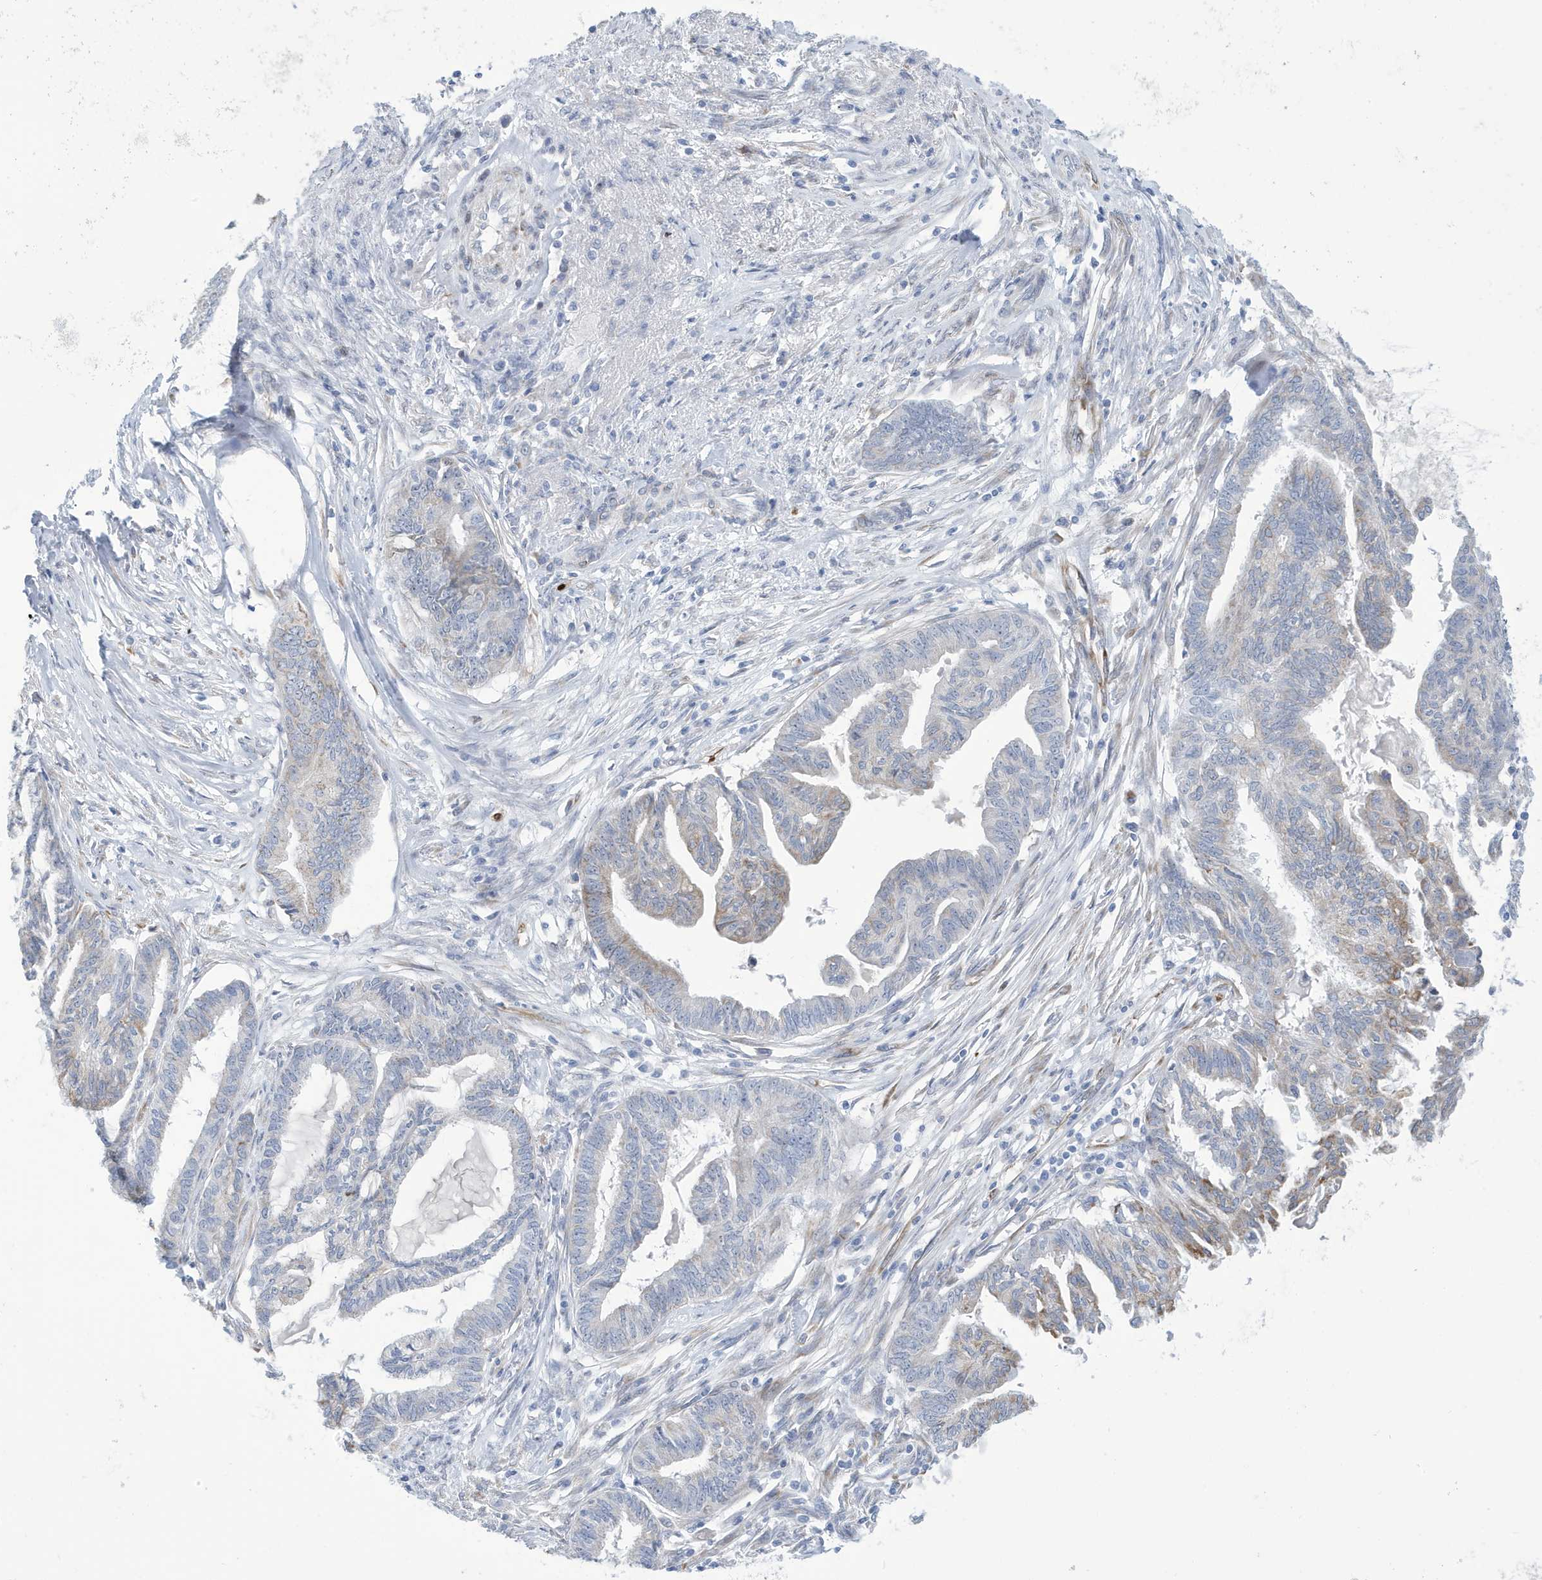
{"staining": {"intensity": "moderate", "quantity": "<25%", "location": "cytoplasmic/membranous"}, "tissue": "endometrial cancer", "cell_type": "Tumor cells", "image_type": "cancer", "snomed": [{"axis": "morphology", "description": "Adenocarcinoma, NOS"}, {"axis": "topography", "description": "Endometrium"}], "caption": "This micrograph exhibits IHC staining of human endometrial adenocarcinoma, with low moderate cytoplasmic/membranous expression in approximately <25% of tumor cells.", "gene": "SEMA3F", "patient": {"sex": "female", "age": 86}}